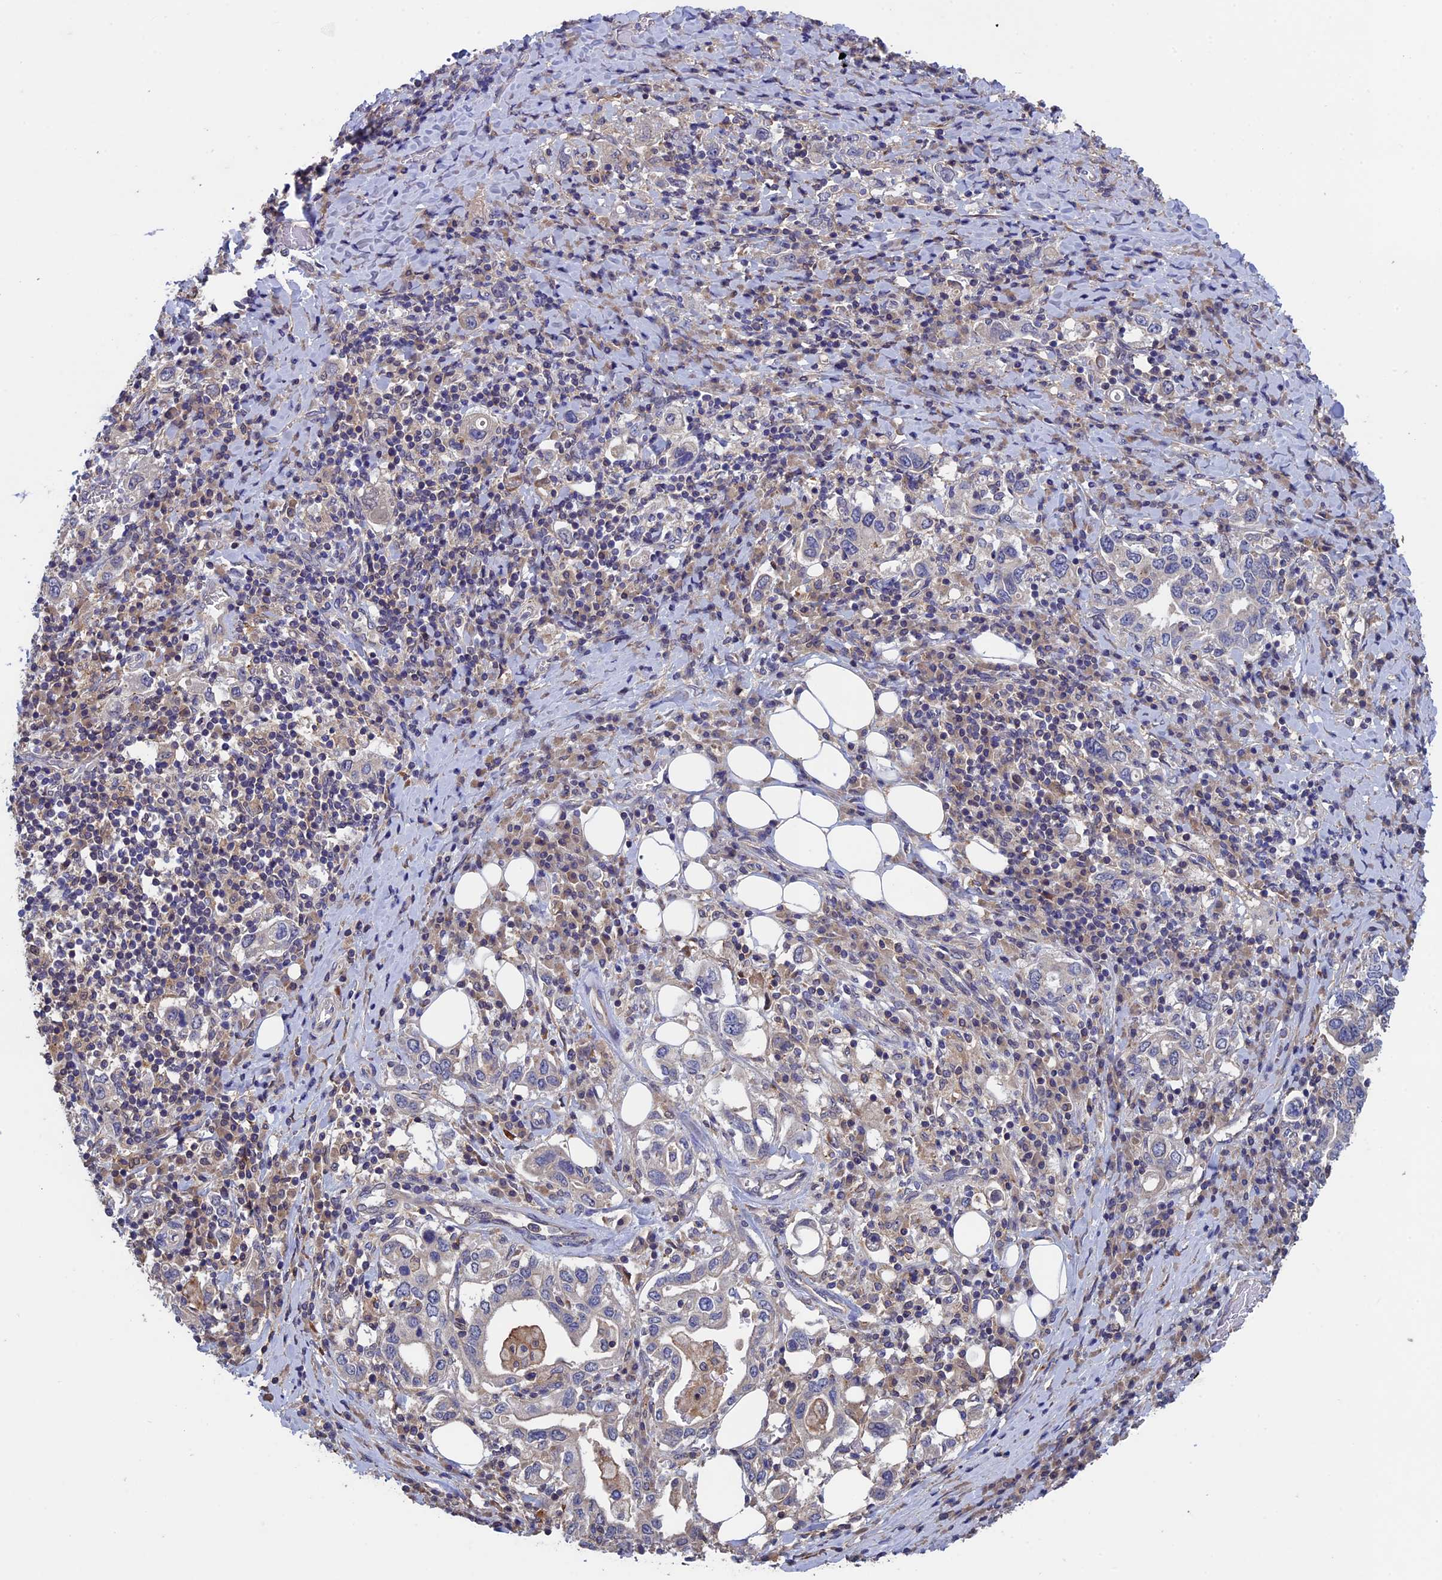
{"staining": {"intensity": "negative", "quantity": "none", "location": "none"}, "tissue": "stomach cancer", "cell_type": "Tumor cells", "image_type": "cancer", "snomed": [{"axis": "morphology", "description": "Adenocarcinoma, NOS"}, {"axis": "topography", "description": "Stomach, upper"}, {"axis": "topography", "description": "Stomach"}], "caption": "This histopathology image is of adenocarcinoma (stomach) stained with immunohistochemistry (IHC) to label a protein in brown with the nuclei are counter-stained blue. There is no staining in tumor cells. (DAB (3,3'-diaminobenzidine) immunohistochemistry visualized using brightfield microscopy, high magnification).", "gene": "LCMT1", "patient": {"sex": "male", "age": 62}}